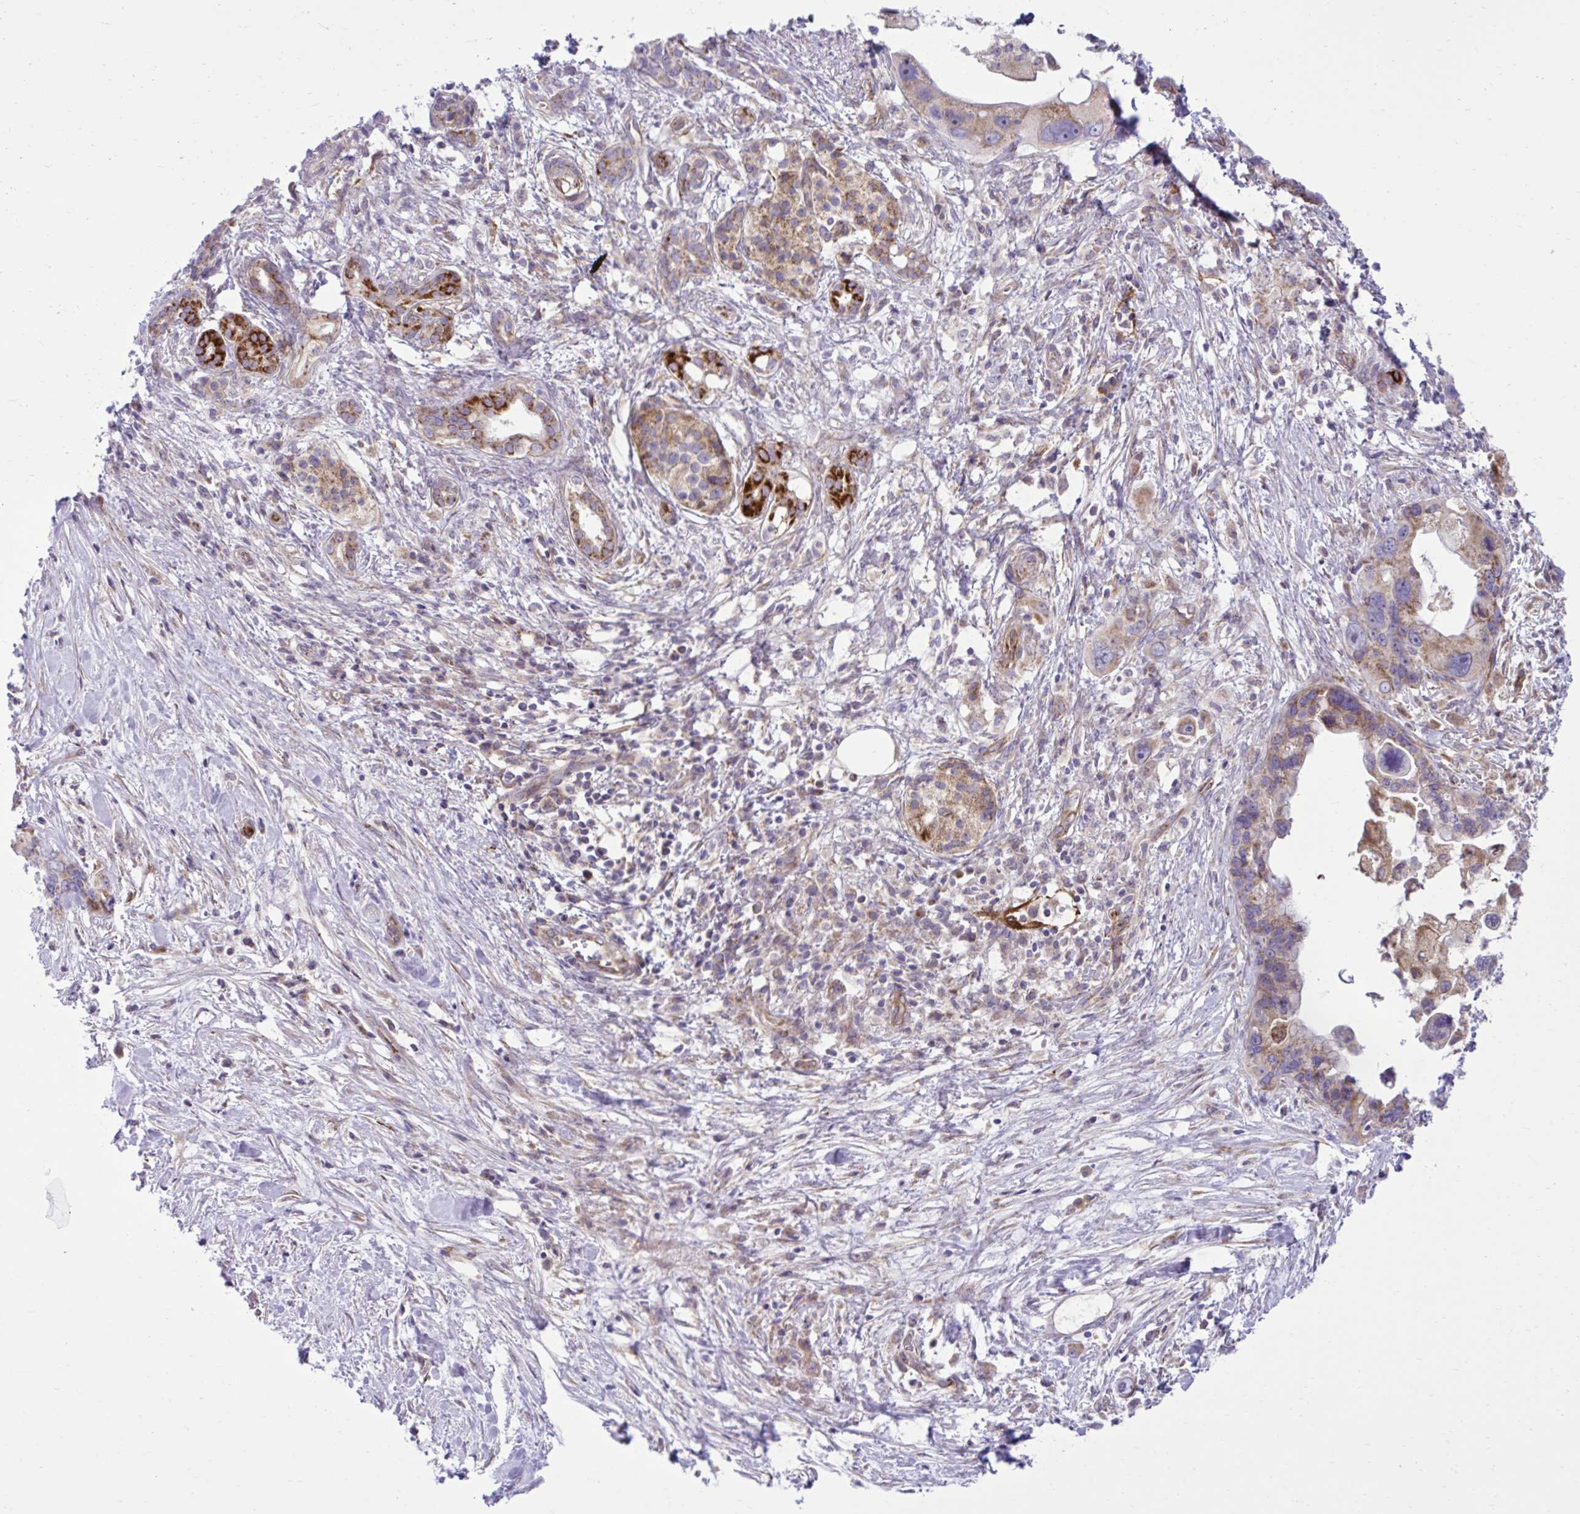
{"staining": {"intensity": "moderate", "quantity": ">75%", "location": "cytoplasmic/membranous"}, "tissue": "pancreatic cancer", "cell_type": "Tumor cells", "image_type": "cancer", "snomed": [{"axis": "morphology", "description": "Adenocarcinoma, NOS"}, {"axis": "topography", "description": "Pancreas"}], "caption": "Human pancreatic cancer (adenocarcinoma) stained for a protein (brown) displays moderate cytoplasmic/membranous positive expression in approximately >75% of tumor cells.", "gene": "LIMS1", "patient": {"sex": "female", "age": 83}}